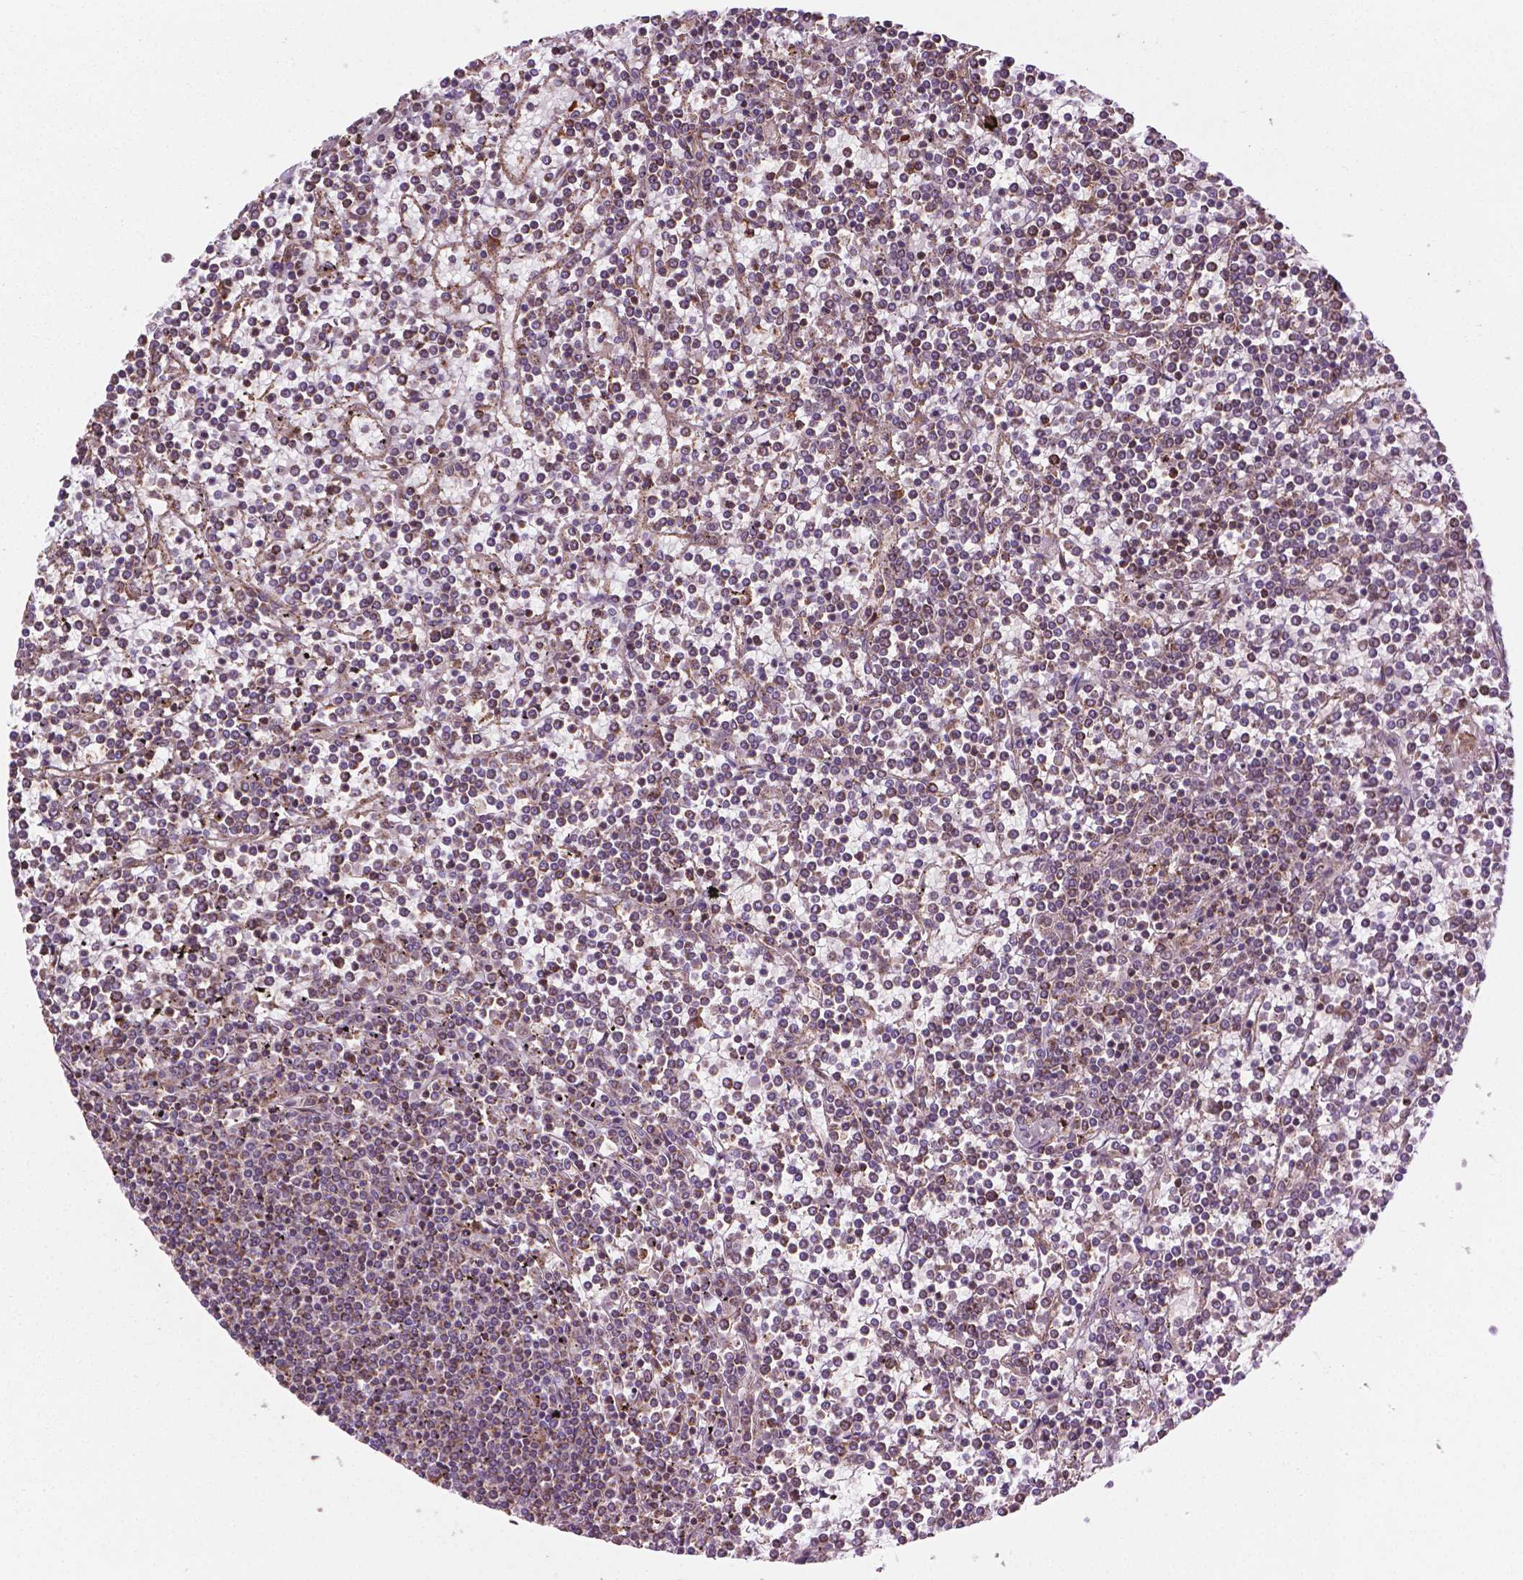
{"staining": {"intensity": "negative", "quantity": "none", "location": "none"}, "tissue": "lymphoma", "cell_type": "Tumor cells", "image_type": "cancer", "snomed": [{"axis": "morphology", "description": "Malignant lymphoma, non-Hodgkin's type, Low grade"}, {"axis": "topography", "description": "Spleen"}], "caption": "A micrograph of human lymphoma is negative for staining in tumor cells.", "gene": "HS3ST3A1", "patient": {"sex": "female", "age": 19}}